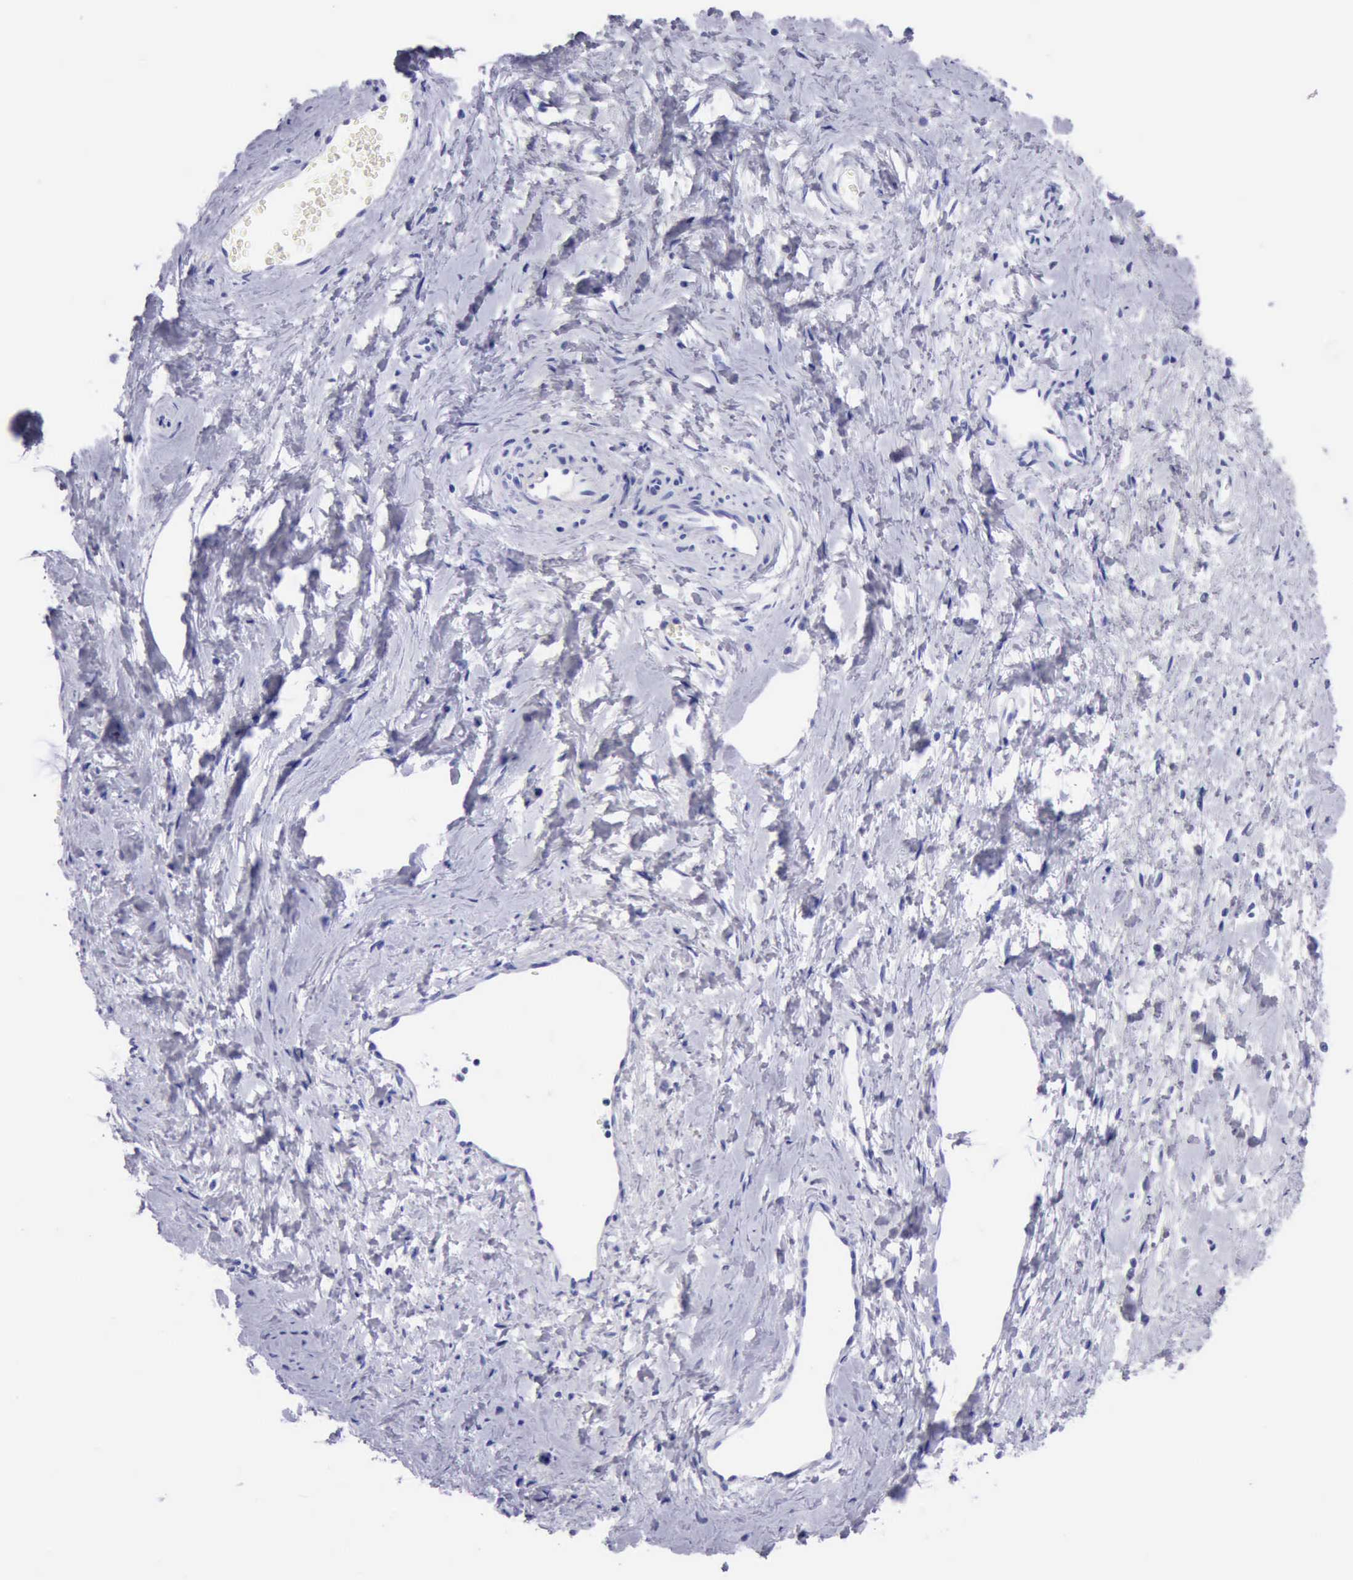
{"staining": {"intensity": "negative", "quantity": "none", "location": "none"}, "tissue": "cervix", "cell_type": "Glandular cells", "image_type": "normal", "snomed": [{"axis": "morphology", "description": "Normal tissue, NOS"}, {"axis": "topography", "description": "Cervix"}], "caption": "IHC of unremarkable cervix reveals no expression in glandular cells. (DAB immunohistochemistry with hematoxylin counter stain).", "gene": "MCM2", "patient": {"sex": "female", "age": 40}}